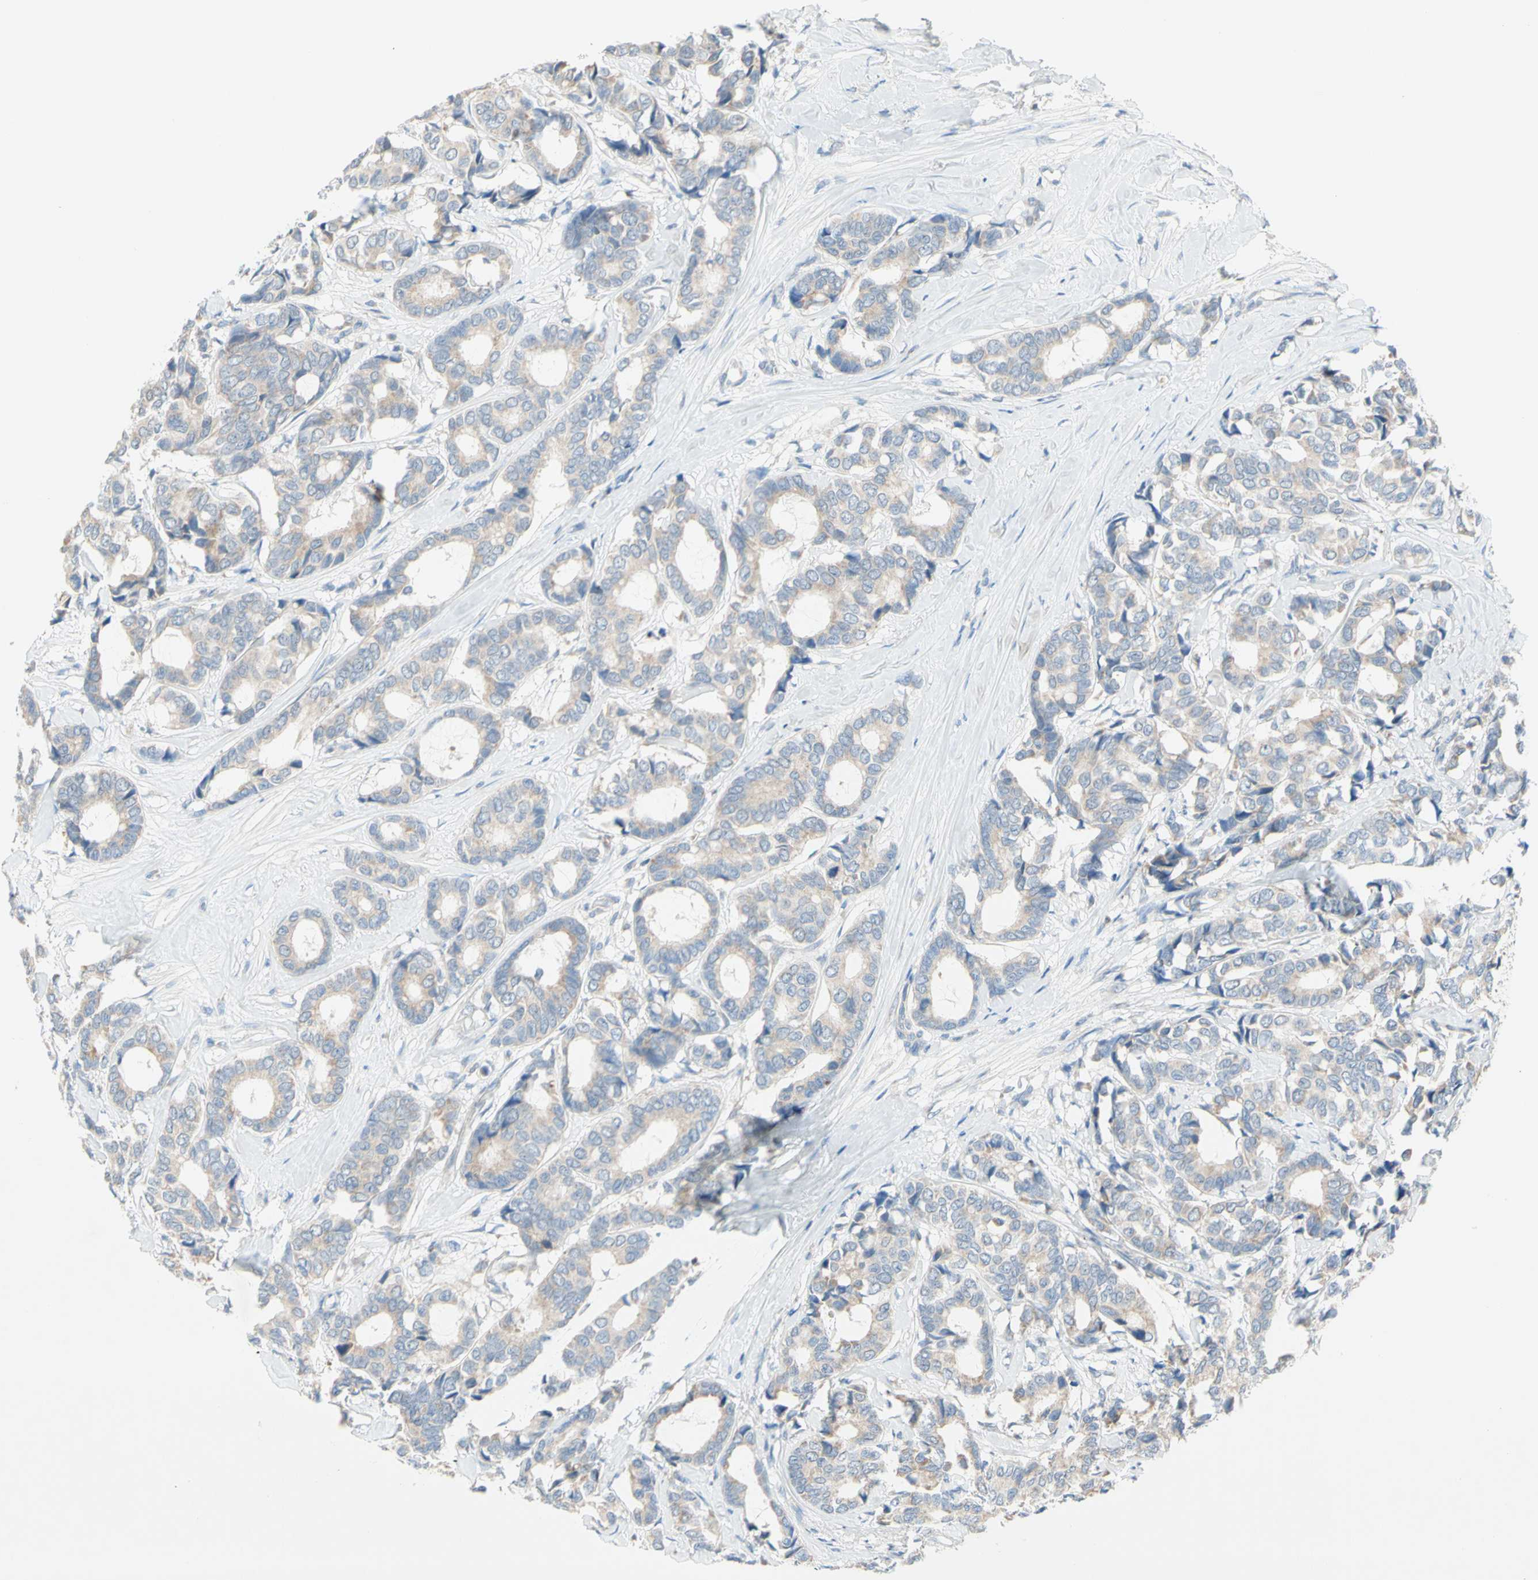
{"staining": {"intensity": "weak", "quantity": ">75%", "location": "cytoplasmic/membranous"}, "tissue": "breast cancer", "cell_type": "Tumor cells", "image_type": "cancer", "snomed": [{"axis": "morphology", "description": "Duct carcinoma"}, {"axis": "topography", "description": "Breast"}], "caption": "Brown immunohistochemical staining in infiltrating ductal carcinoma (breast) reveals weak cytoplasmic/membranous staining in approximately >75% of tumor cells.", "gene": "MFF", "patient": {"sex": "female", "age": 87}}